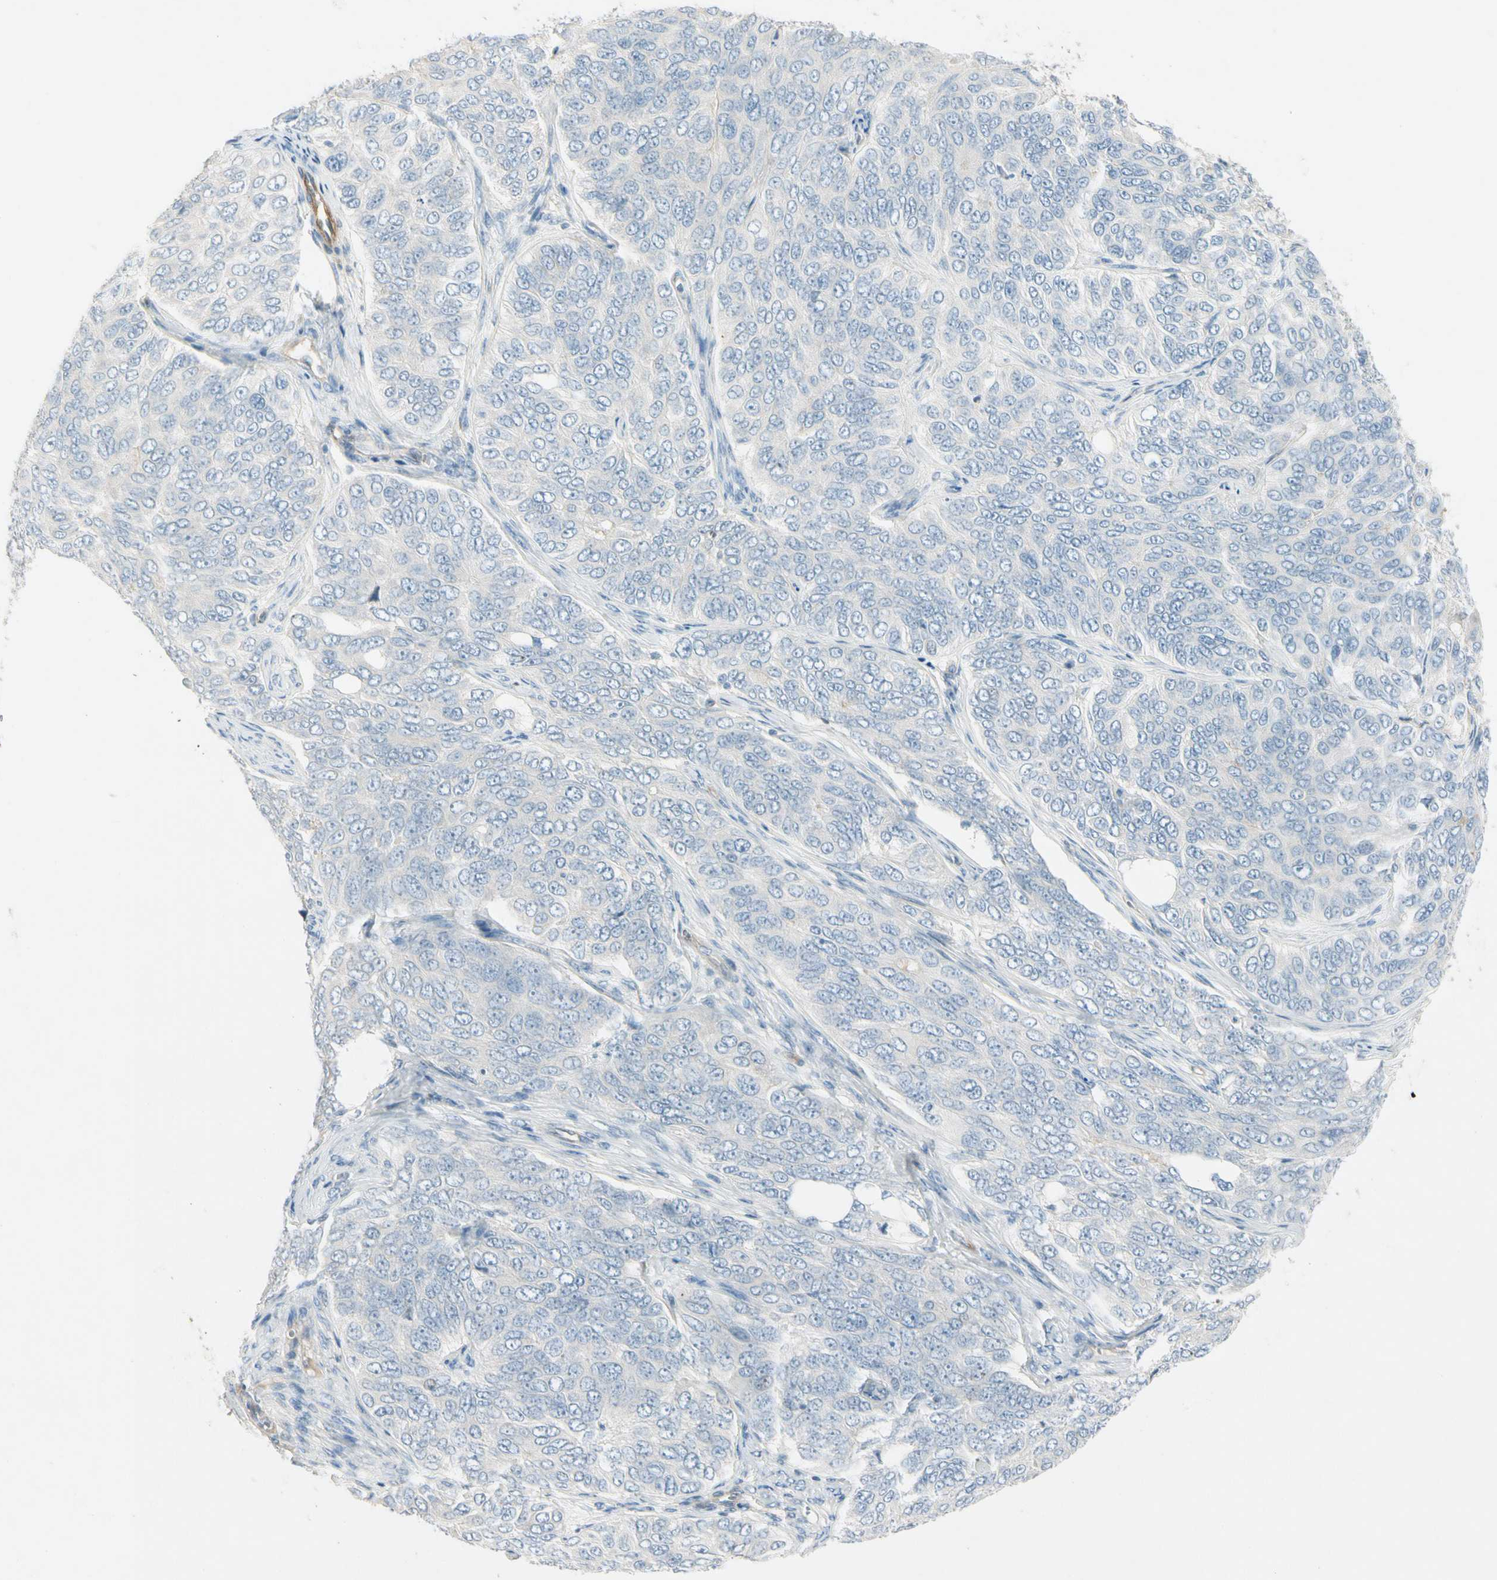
{"staining": {"intensity": "negative", "quantity": "none", "location": "none"}, "tissue": "ovarian cancer", "cell_type": "Tumor cells", "image_type": "cancer", "snomed": [{"axis": "morphology", "description": "Carcinoma, endometroid"}, {"axis": "topography", "description": "Ovary"}], "caption": "DAB (3,3'-diaminobenzidine) immunohistochemical staining of ovarian endometroid carcinoma demonstrates no significant positivity in tumor cells. Nuclei are stained in blue.", "gene": "ITGA3", "patient": {"sex": "female", "age": 51}}